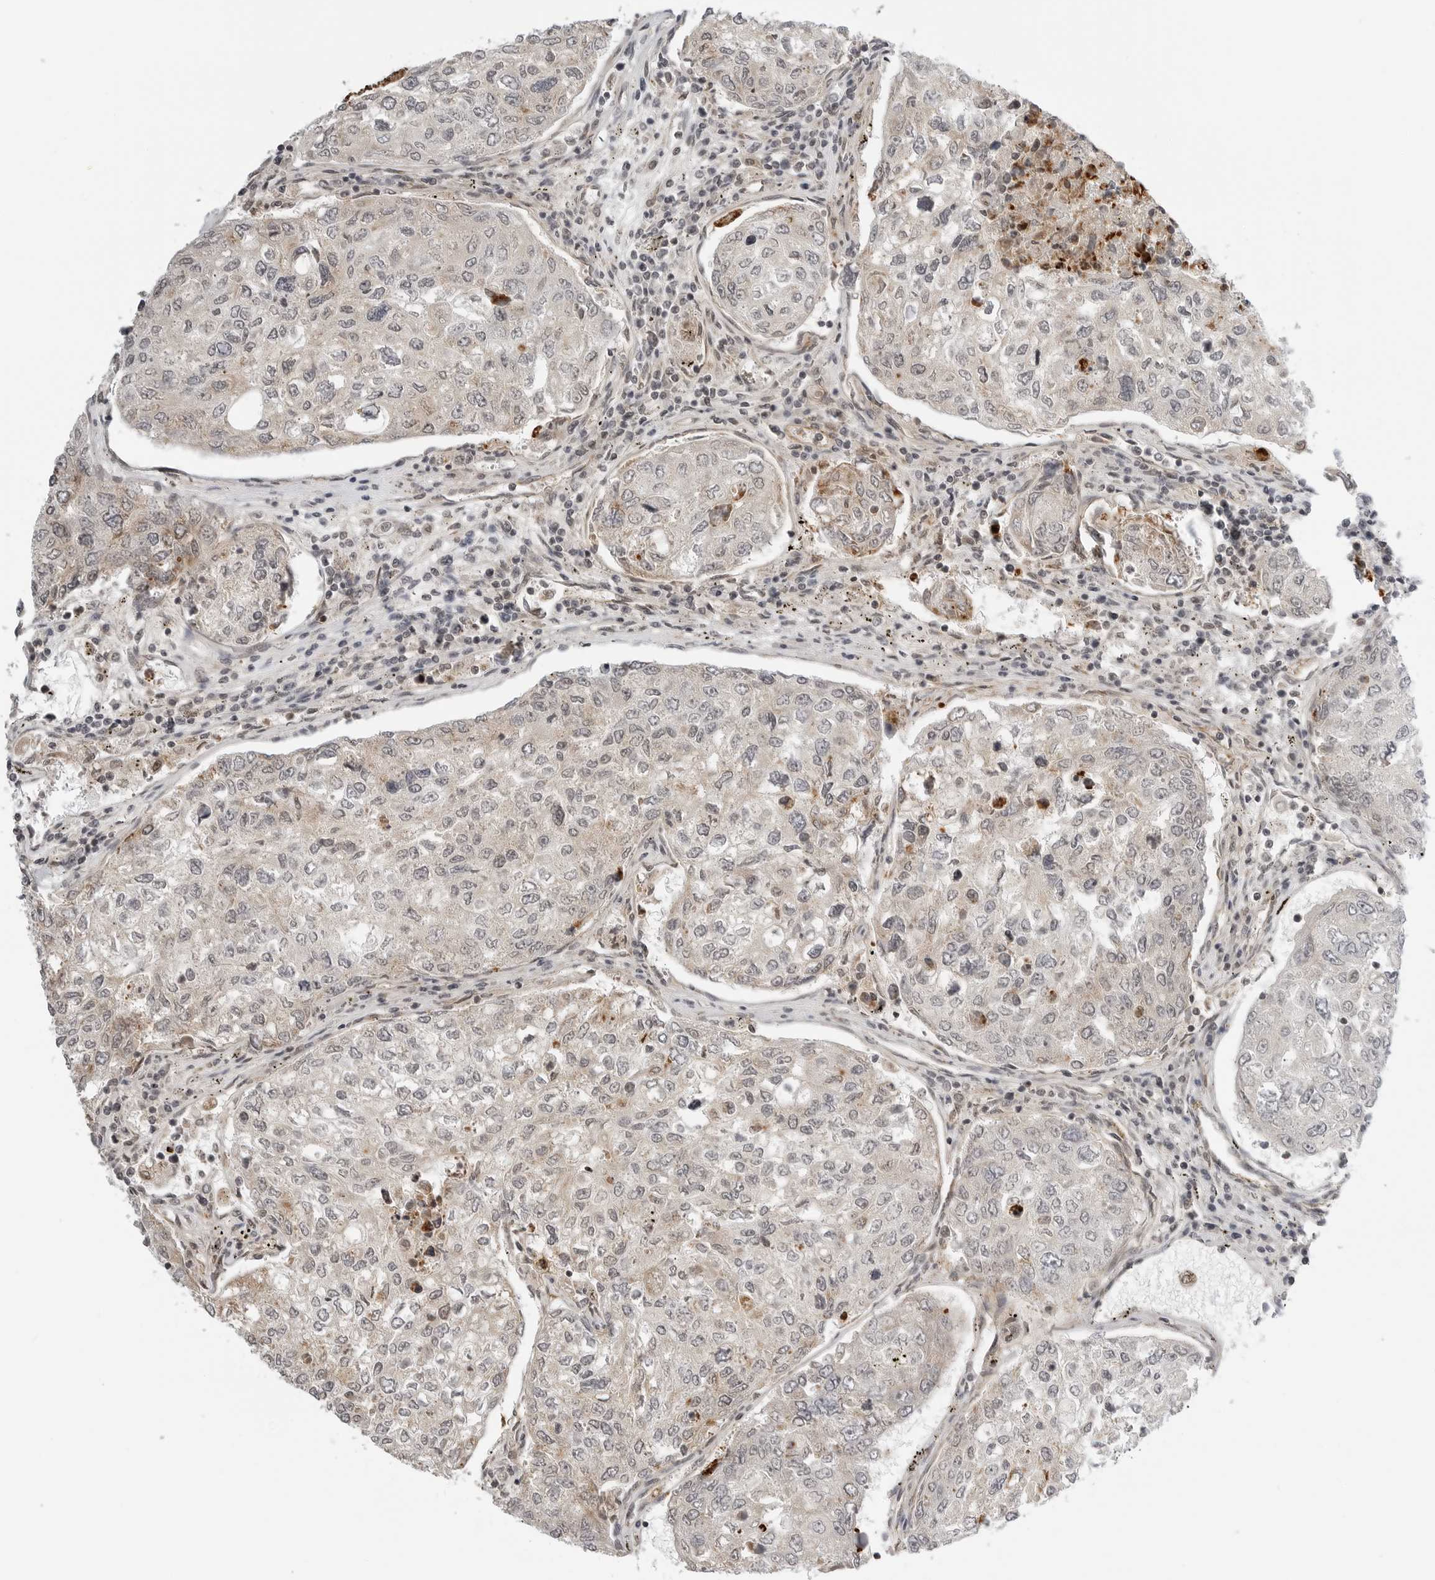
{"staining": {"intensity": "negative", "quantity": "none", "location": "none"}, "tissue": "urothelial cancer", "cell_type": "Tumor cells", "image_type": "cancer", "snomed": [{"axis": "morphology", "description": "Urothelial carcinoma, High grade"}, {"axis": "topography", "description": "Lymph node"}, {"axis": "topography", "description": "Urinary bladder"}], "caption": "An image of human urothelial cancer is negative for staining in tumor cells.", "gene": "PEX2", "patient": {"sex": "male", "age": 51}}